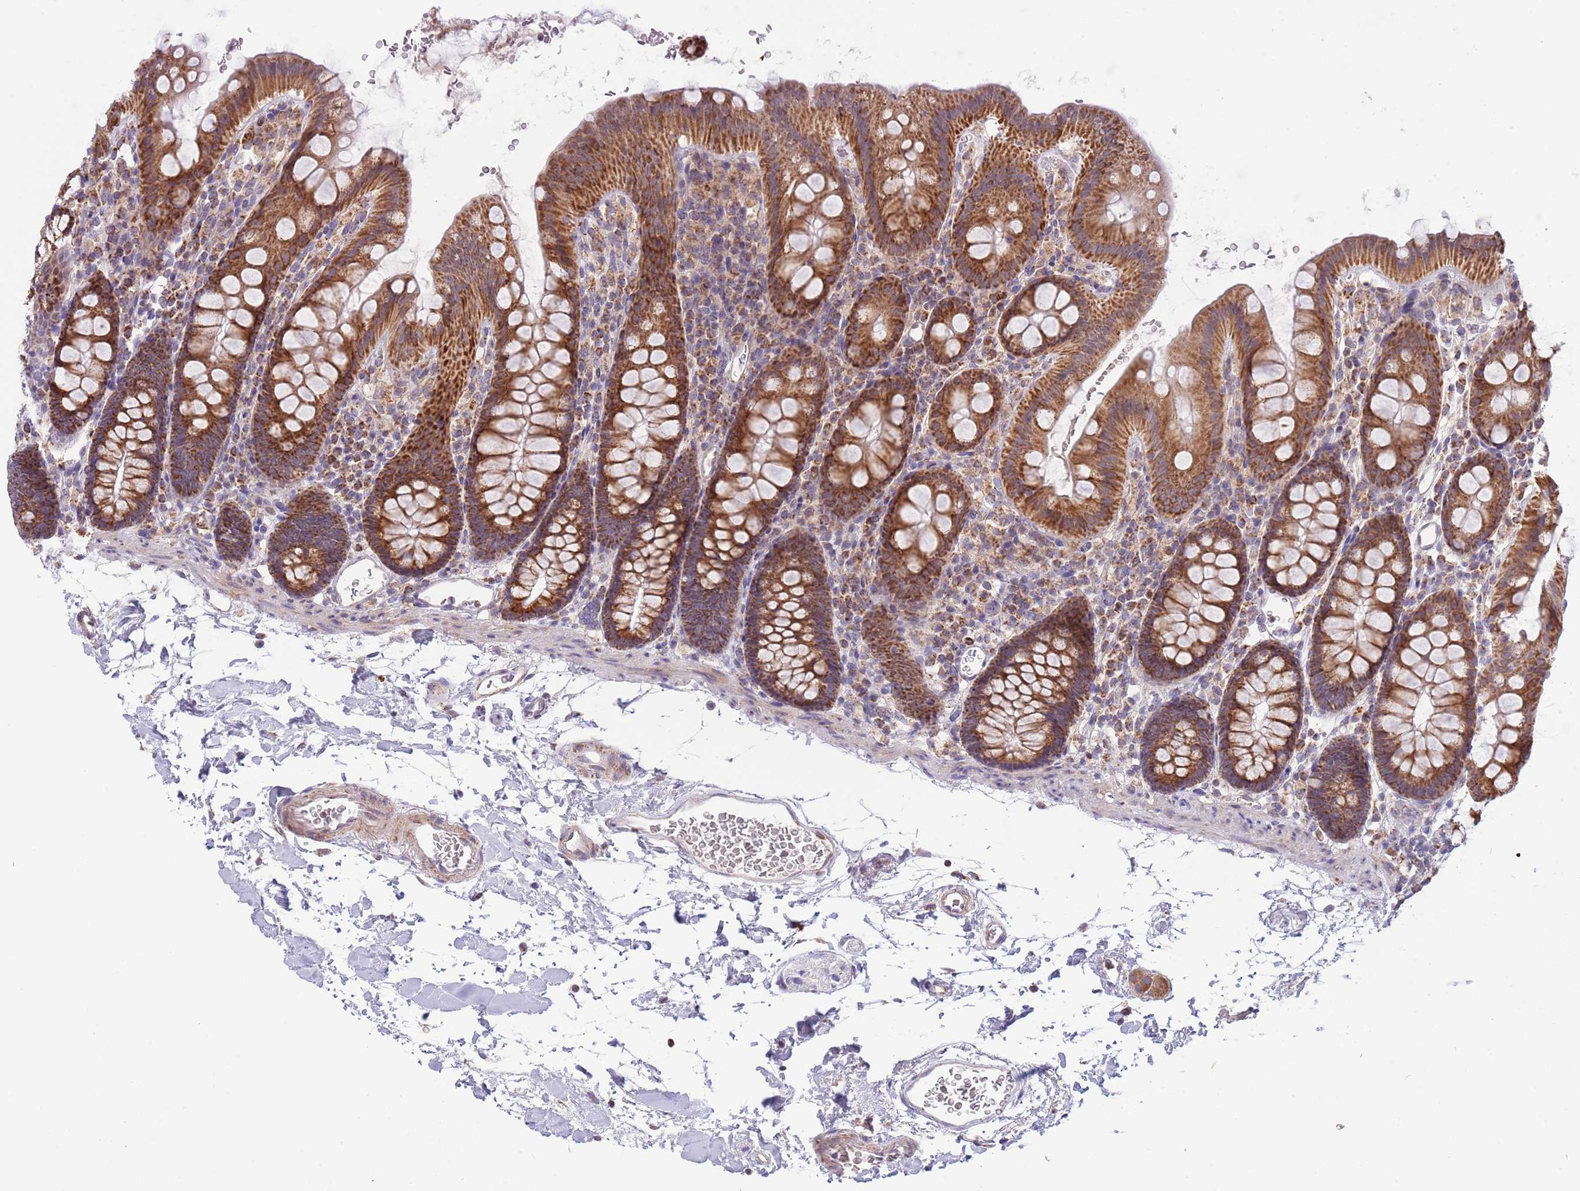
{"staining": {"intensity": "moderate", "quantity": ">75%", "location": "cytoplasmic/membranous"}, "tissue": "colon", "cell_type": "Endothelial cells", "image_type": "normal", "snomed": [{"axis": "morphology", "description": "Normal tissue, NOS"}, {"axis": "topography", "description": "Colon"}], "caption": "Immunohistochemistry (IHC) of normal colon shows medium levels of moderate cytoplasmic/membranous staining in approximately >75% of endothelial cells. The staining is performed using DAB brown chromogen to label protein expression. The nuclei are counter-stained blue using hematoxylin.", "gene": "LHX6", "patient": {"sex": "male", "age": 75}}